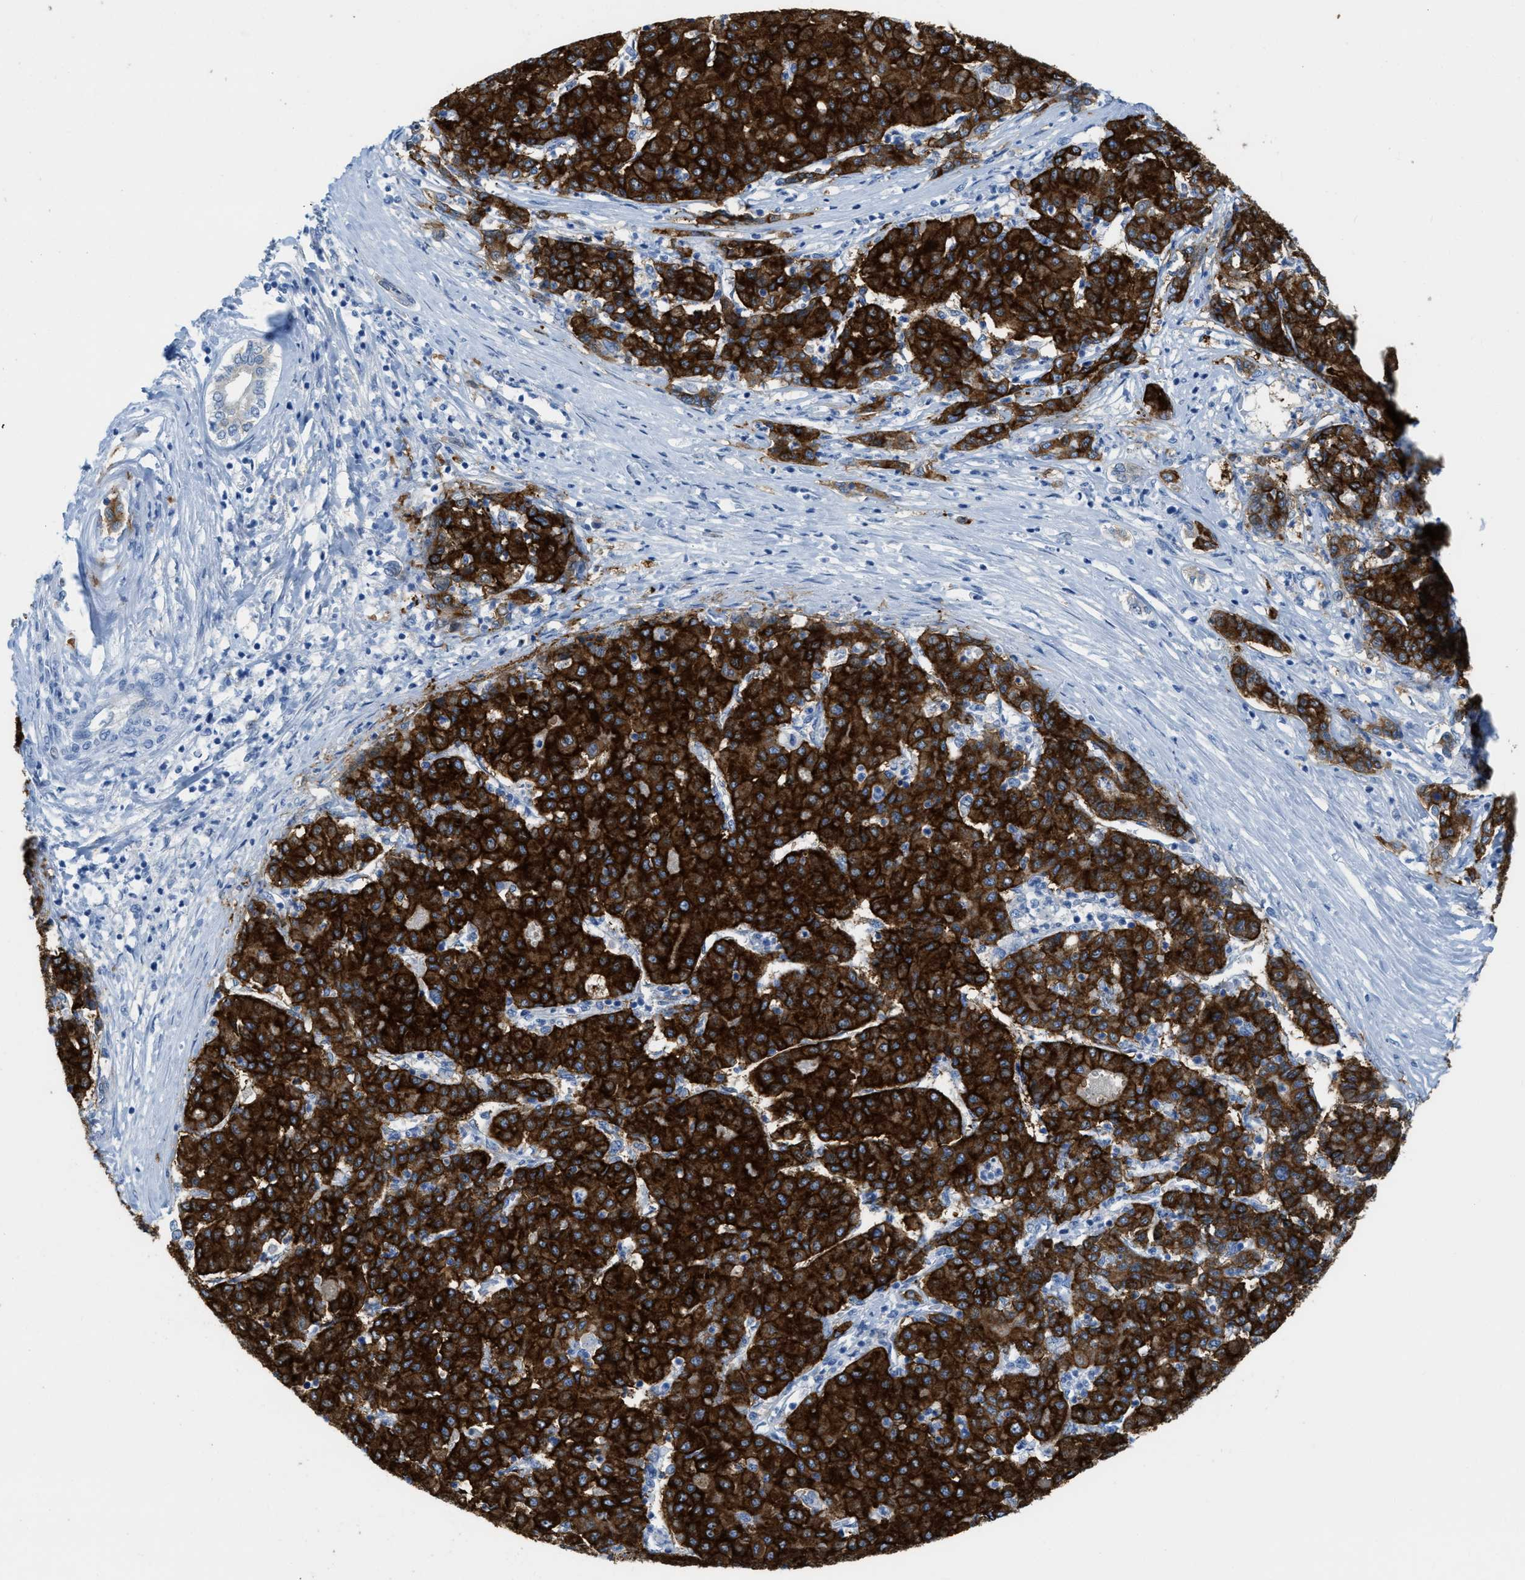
{"staining": {"intensity": "strong", "quantity": ">75%", "location": "cytoplasmic/membranous"}, "tissue": "liver cancer", "cell_type": "Tumor cells", "image_type": "cancer", "snomed": [{"axis": "morphology", "description": "Carcinoma, Hepatocellular, NOS"}, {"axis": "topography", "description": "Liver"}], "caption": "This is a histology image of immunohistochemistry staining of liver hepatocellular carcinoma, which shows strong positivity in the cytoplasmic/membranous of tumor cells.", "gene": "ASGR1", "patient": {"sex": "male", "age": 65}}